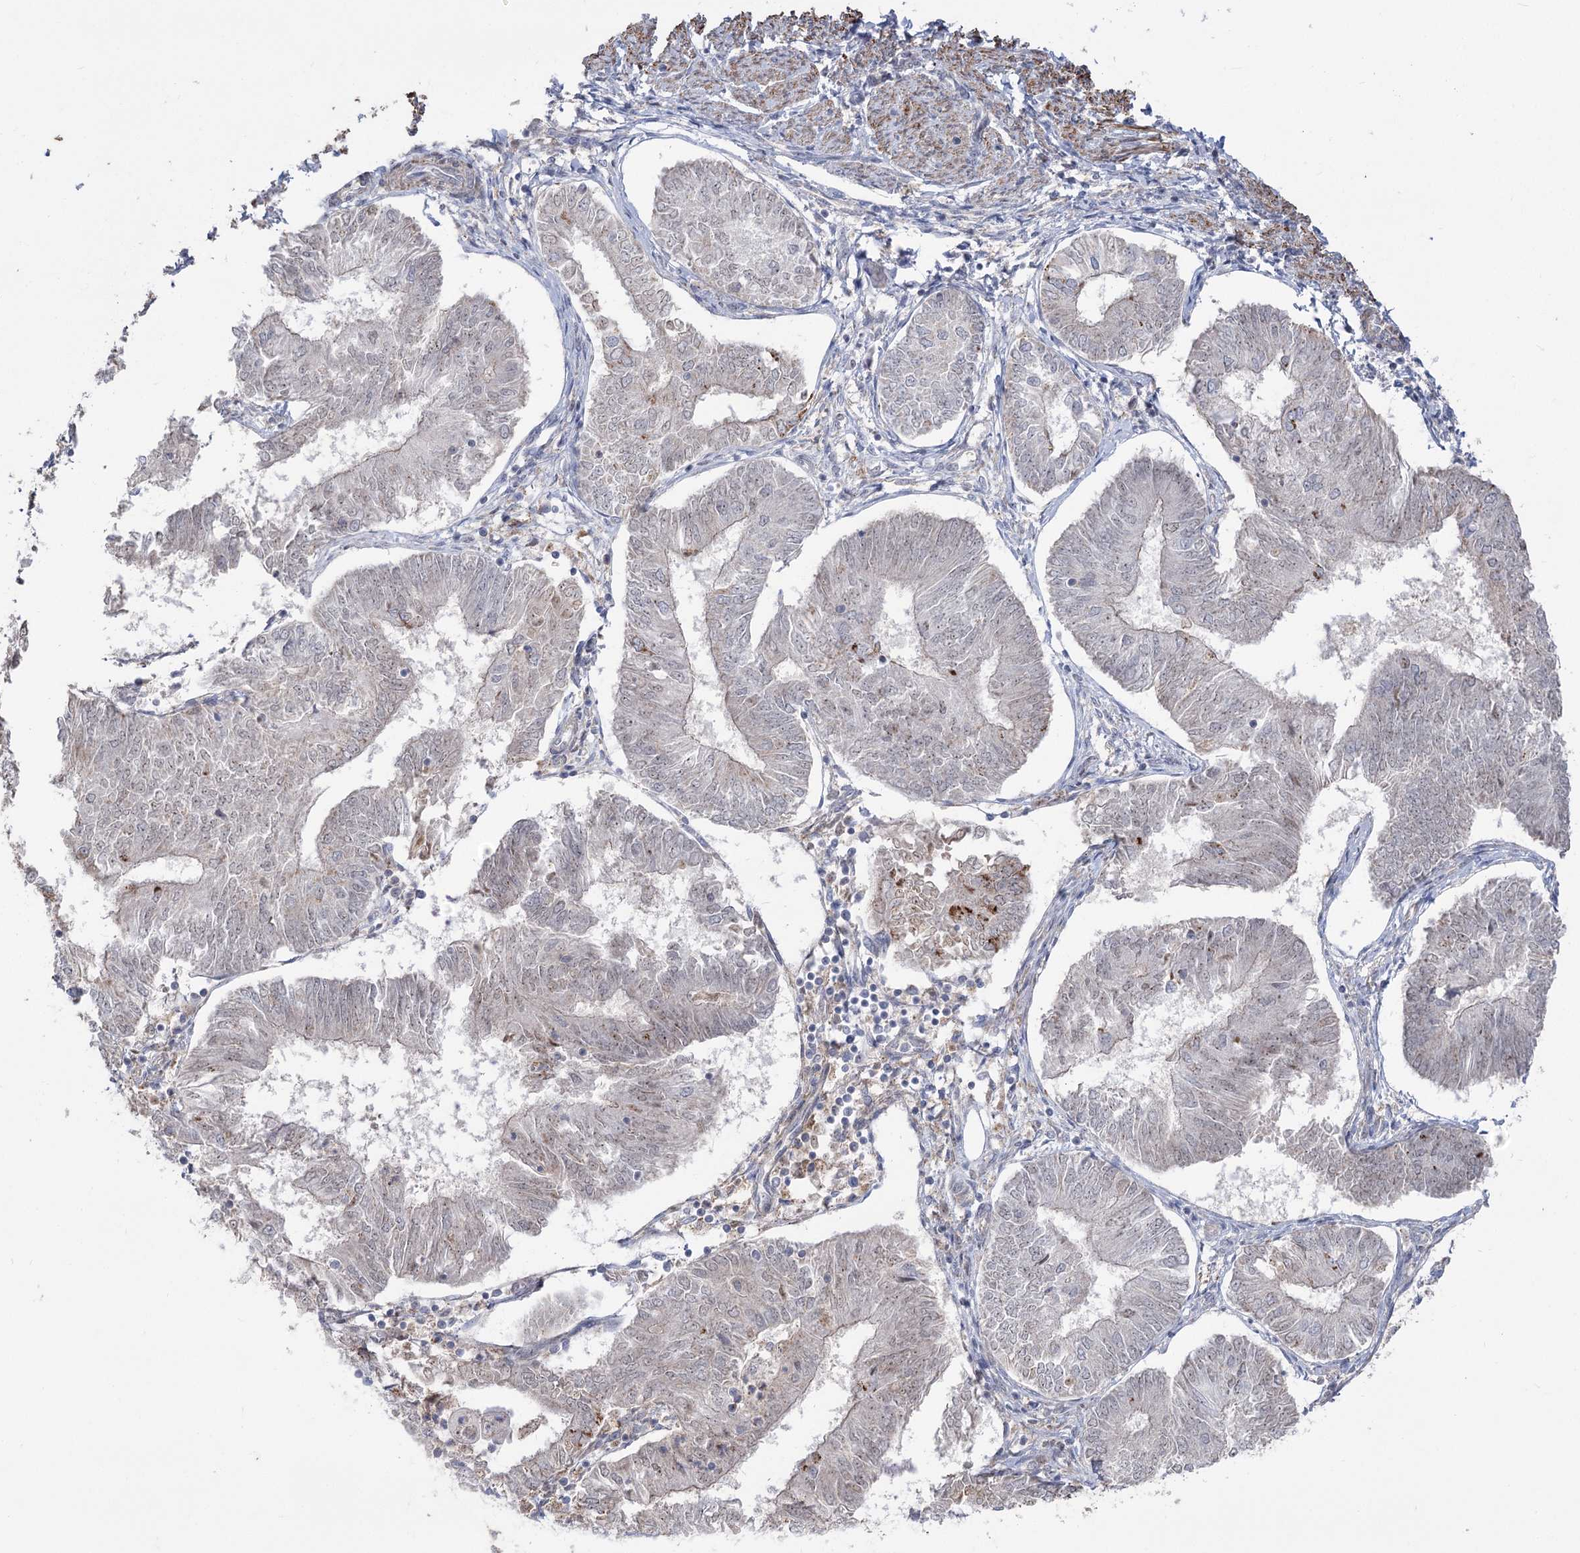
{"staining": {"intensity": "negative", "quantity": "none", "location": "none"}, "tissue": "endometrial cancer", "cell_type": "Tumor cells", "image_type": "cancer", "snomed": [{"axis": "morphology", "description": "Adenocarcinoma, NOS"}, {"axis": "topography", "description": "Endometrium"}], "caption": "The micrograph exhibits no staining of tumor cells in endometrial cancer (adenocarcinoma). (Stains: DAB immunohistochemistry (IHC) with hematoxylin counter stain, Microscopy: brightfield microscopy at high magnification).", "gene": "ZSCAN23", "patient": {"sex": "female", "age": 58}}